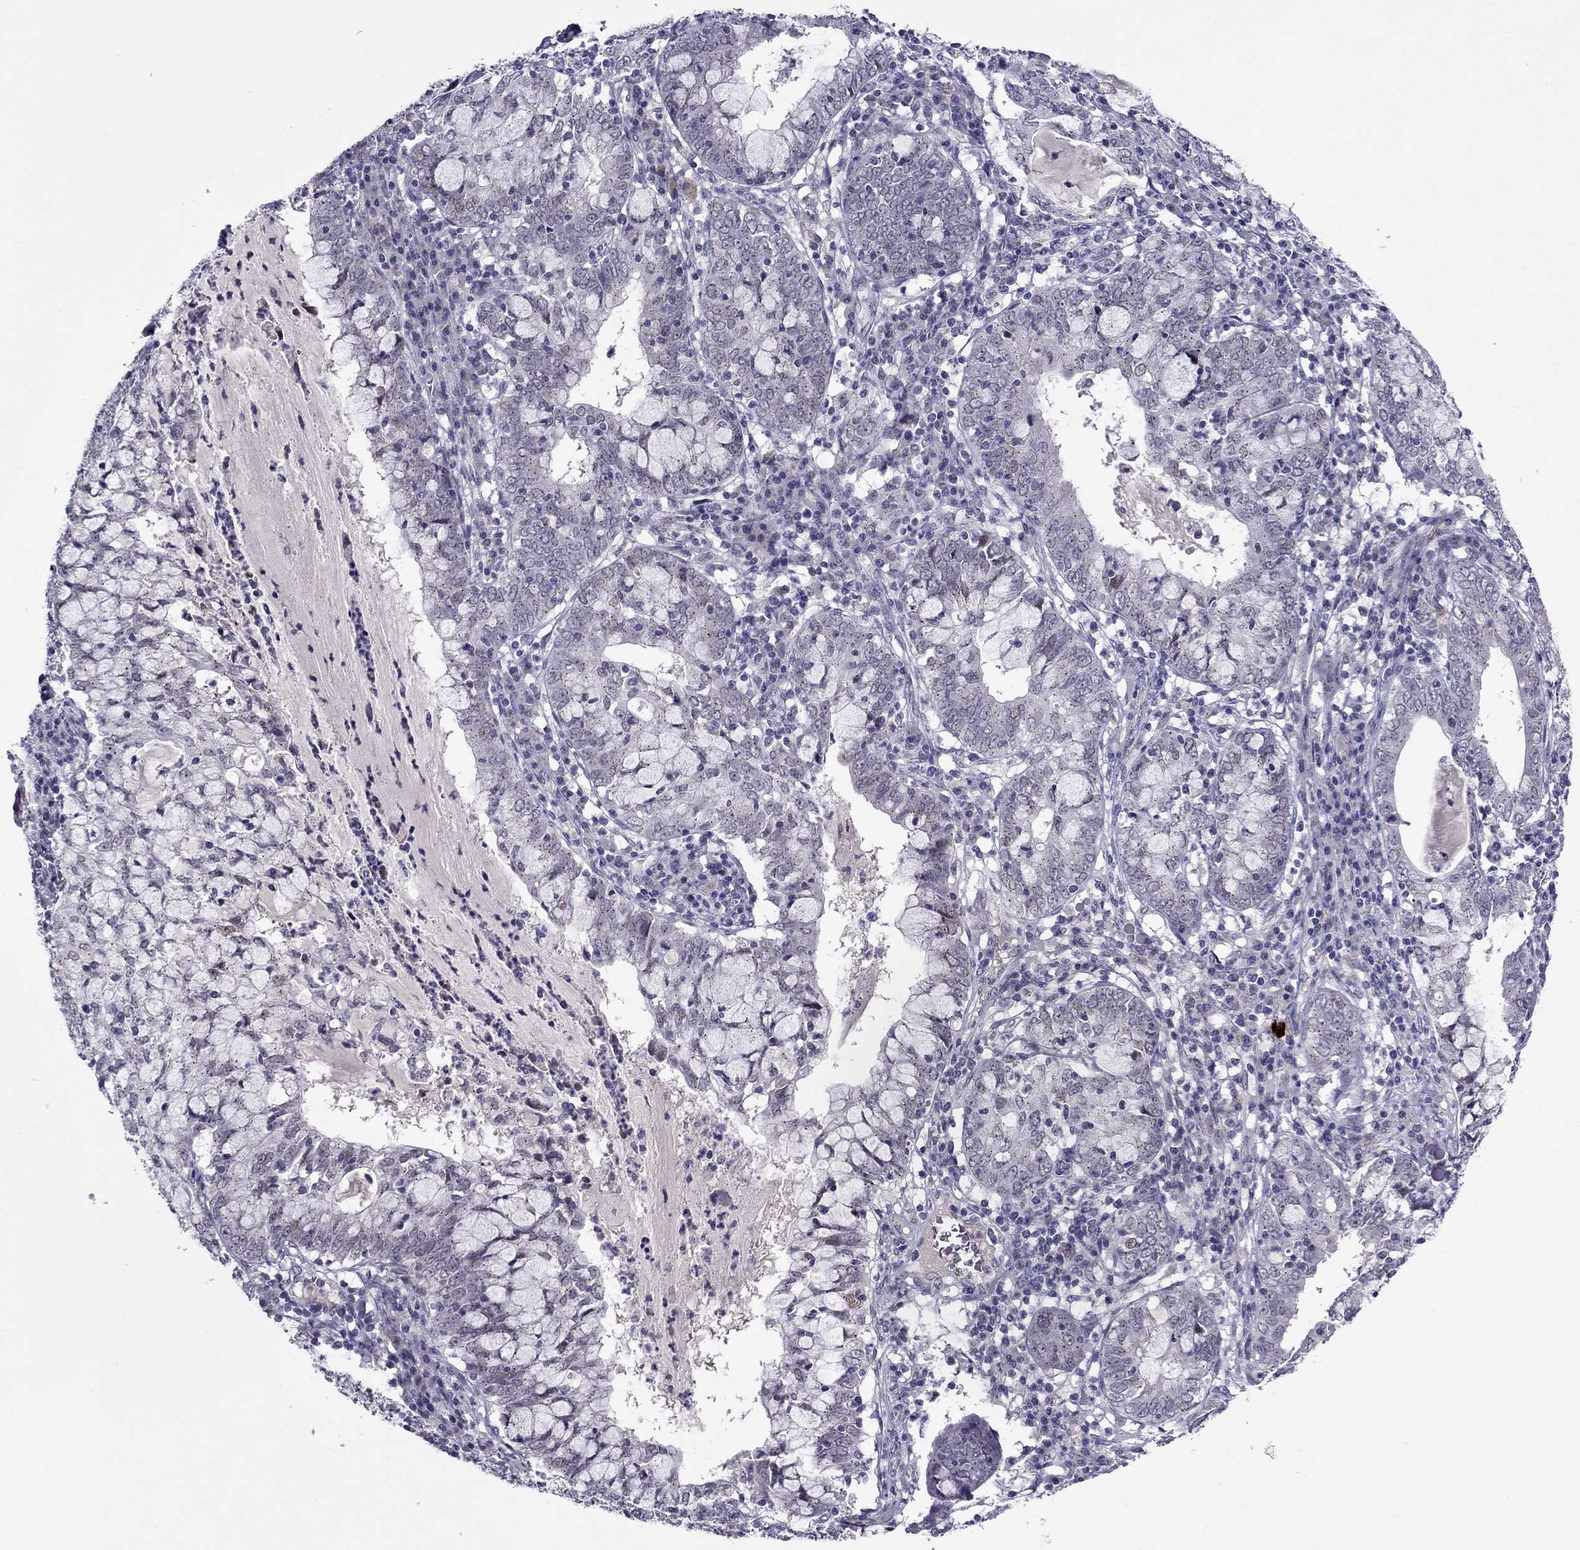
{"staining": {"intensity": "negative", "quantity": "none", "location": "none"}, "tissue": "cervical cancer", "cell_type": "Tumor cells", "image_type": "cancer", "snomed": [{"axis": "morphology", "description": "Adenocarcinoma, NOS"}, {"axis": "topography", "description": "Cervix"}], "caption": "Tumor cells are negative for protein expression in human adenocarcinoma (cervical). (DAB immunohistochemistry (IHC) visualized using brightfield microscopy, high magnification).", "gene": "MYBPH", "patient": {"sex": "female", "age": 40}}